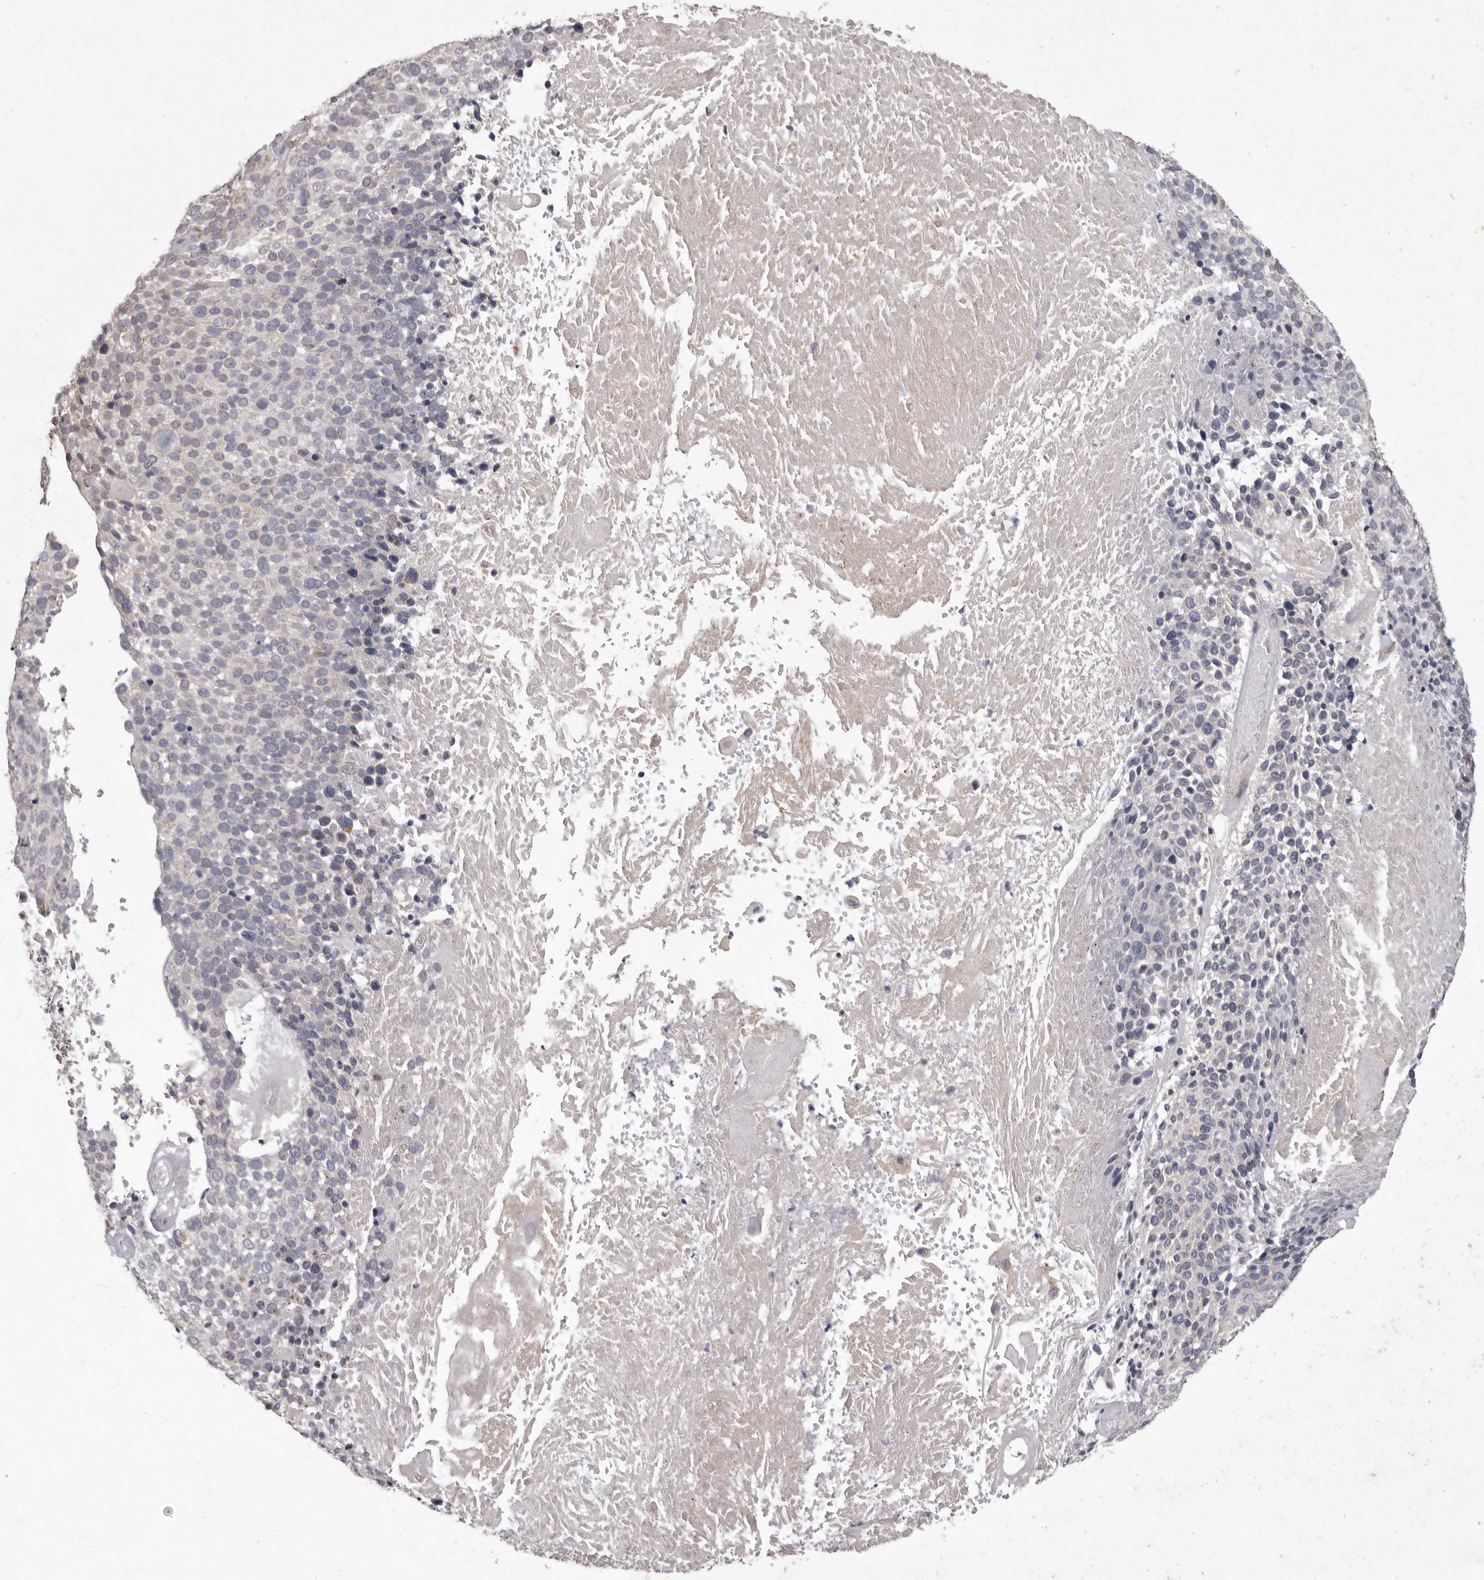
{"staining": {"intensity": "negative", "quantity": "none", "location": "none"}, "tissue": "cervical cancer", "cell_type": "Tumor cells", "image_type": "cancer", "snomed": [{"axis": "morphology", "description": "Squamous cell carcinoma, NOS"}, {"axis": "topography", "description": "Cervix"}], "caption": "Cervical cancer (squamous cell carcinoma) stained for a protein using immunohistochemistry demonstrates no positivity tumor cells.", "gene": "P2RX6", "patient": {"sex": "female", "age": 74}}